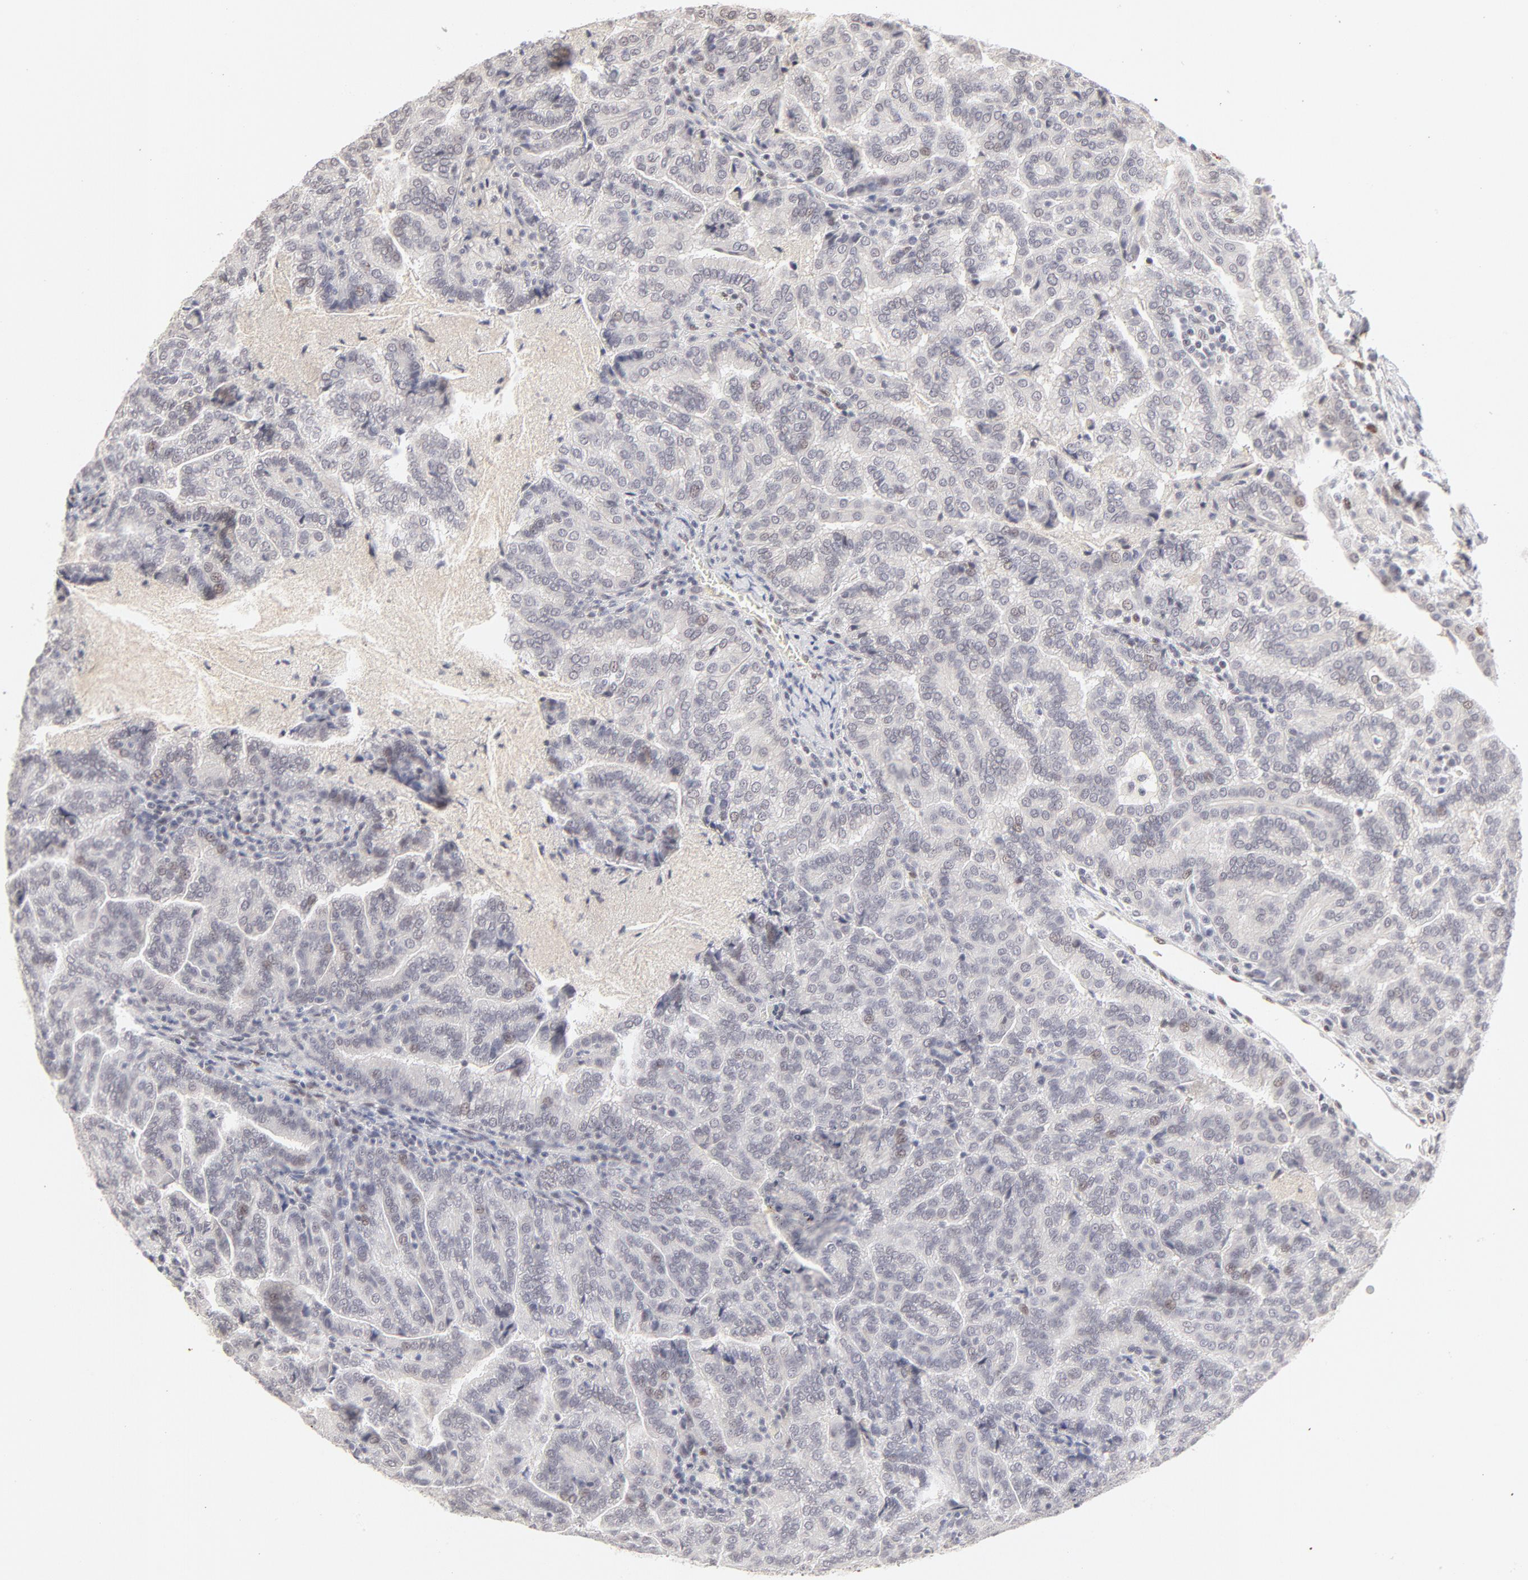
{"staining": {"intensity": "weak", "quantity": "<25%", "location": "nuclear"}, "tissue": "renal cancer", "cell_type": "Tumor cells", "image_type": "cancer", "snomed": [{"axis": "morphology", "description": "Adenocarcinoma, NOS"}, {"axis": "topography", "description": "Kidney"}], "caption": "The immunohistochemistry photomicrograph has no significant expression in tumor cells of renal cancer tissue.", "gene": "PBX3", "patient": {"sex": "male", "age": 61}}